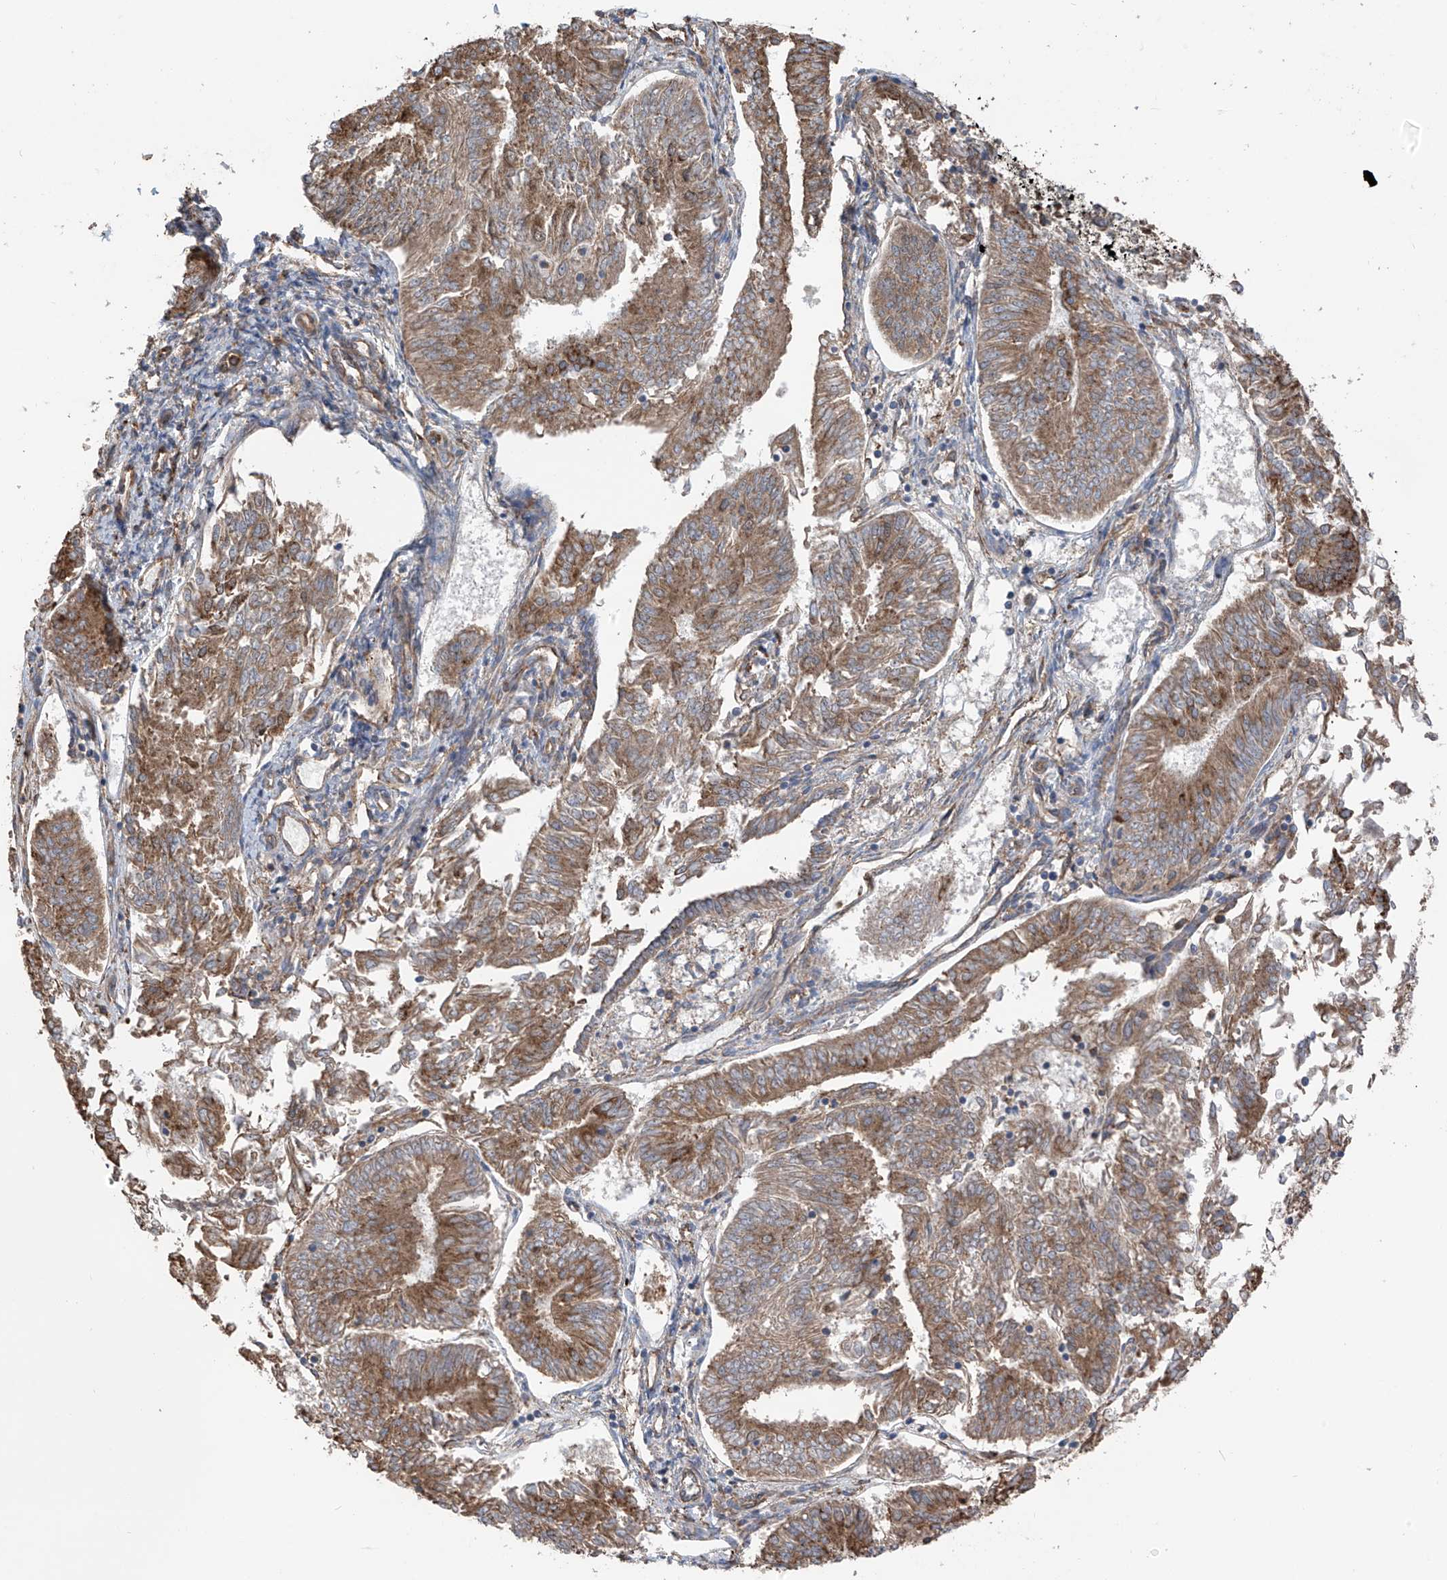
{"staining": {"intensity": "moderate", "quantity": ">75%", "location": "cytoplasmic/membranous"}, "tissue": "endometrial cancer", "cell_type": "Tumor cells", "image_type": "cancer", "snomed": [{"axis": "morphology", "description": "Adenocarcinoma, NOS"}, {"axis": "topography", "description": "Endometrium"}], "caption": "Protein analysis of endometrial adenocarcinoma tissue reveals moderate cytoplasmic/membranous expression in about >75% of tumor cells.", "gene": "ZNF189", "patient": {"sex": "female", "age": 58}}